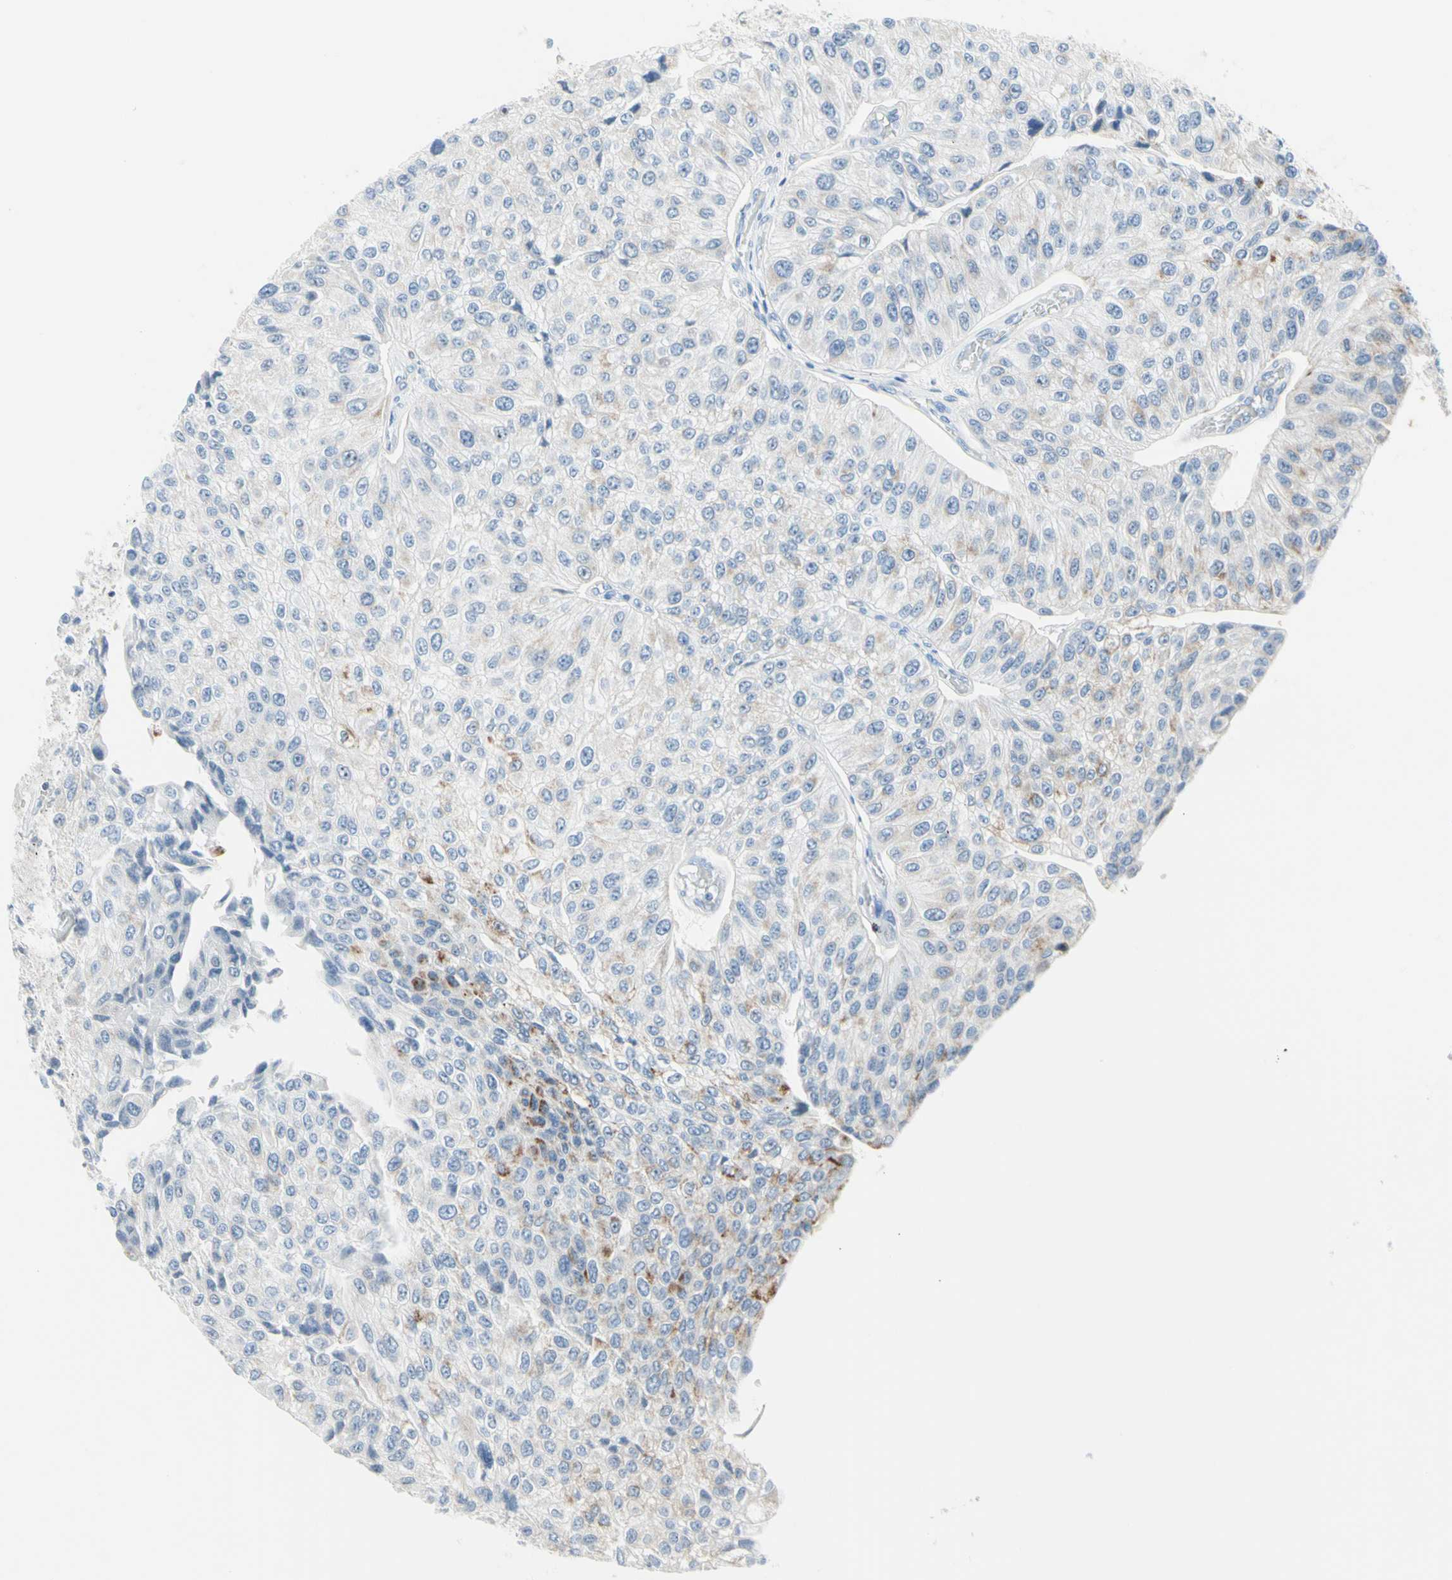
{"staining": {"intensity": "weak", "quantity": "<25%", "location": "cytoplasmic/membranous"}, "tissue": "urothelial cancer", "cell_type": "Tumor cells", "image_type": "cancer", "snomed": [{"axis": "morphology", "description": "Urothelial carcinoma, High grade"}, {"axis": "topography", "description": "Kidney"}, {"axis": "topography", "description": "Urinary bladder"}], "caption": "High power microscopy photomicrograph of an immunohistochemistry (IHC) micrograph of urothelial cancer, revealing no significant staining in tumor cells.", "gene": "CYSLTR1", "patient": {"sex": "male", "age": 77}}